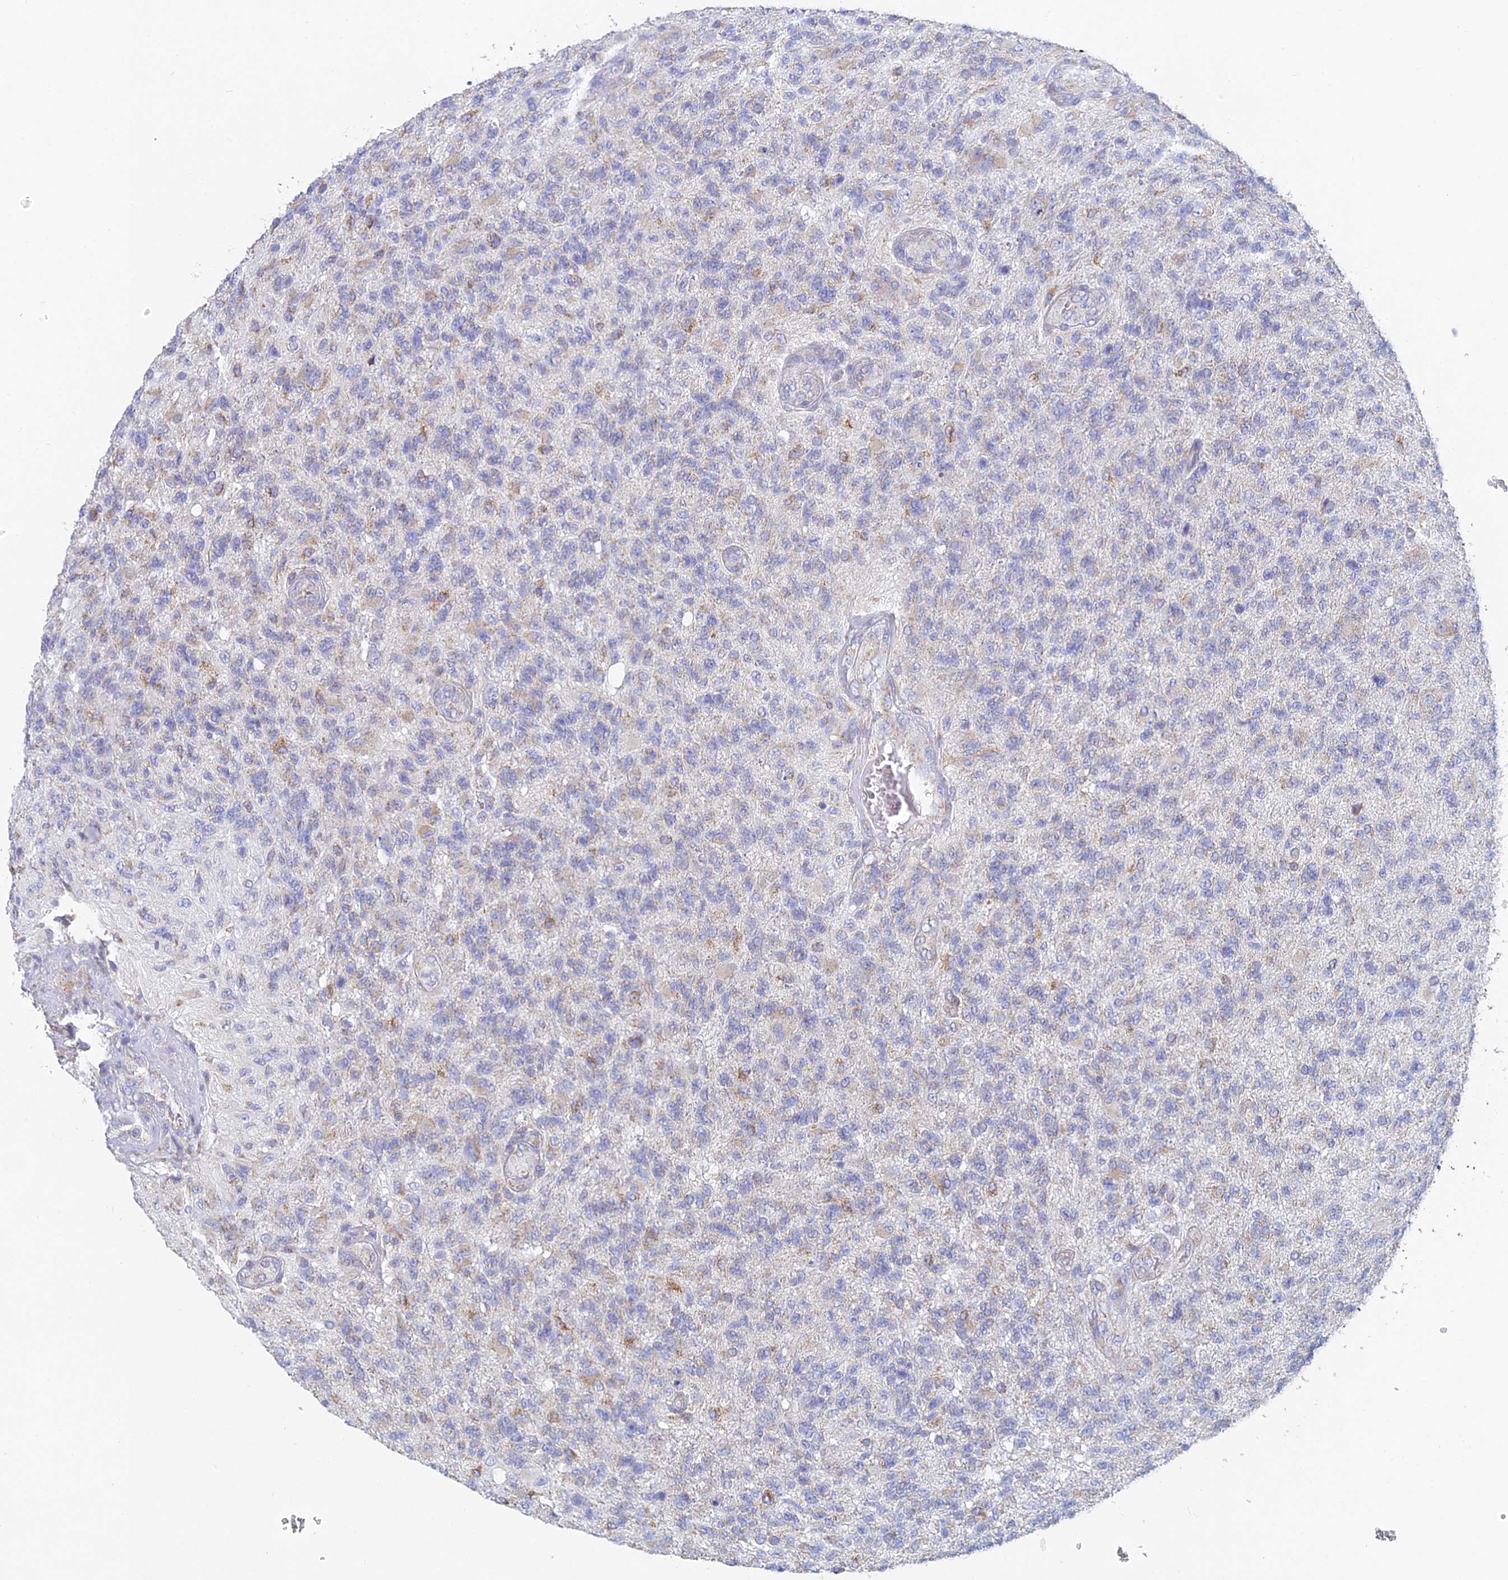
{"staining": {"intensity": "weak", "quantity": "25%-75%", "location": "cytoplasmic/membranous"}, "tissue": "glioma", "cell_type": "Tumor cells", "image_type": "cancer", "snomed": [{"axis": "morphology", "description": "Glioma, malignant, High grade"}, {"axis": "topography", "description": "Brain"}], "caption": "Immunohistochemical staining of glioma displays low levels of weak cytoplasmic/membranous protein expression in about 25%-75% of tumor cells. The staining was performed using DAB (3,3'-diaminobenzidine) to visualize the protein expression in brown, while the nuclei were stained in blue with hematoxylin (Magnification: 20x).", "gene": "CRACR2B", "patient": {"sex": "male", "age": 56}}